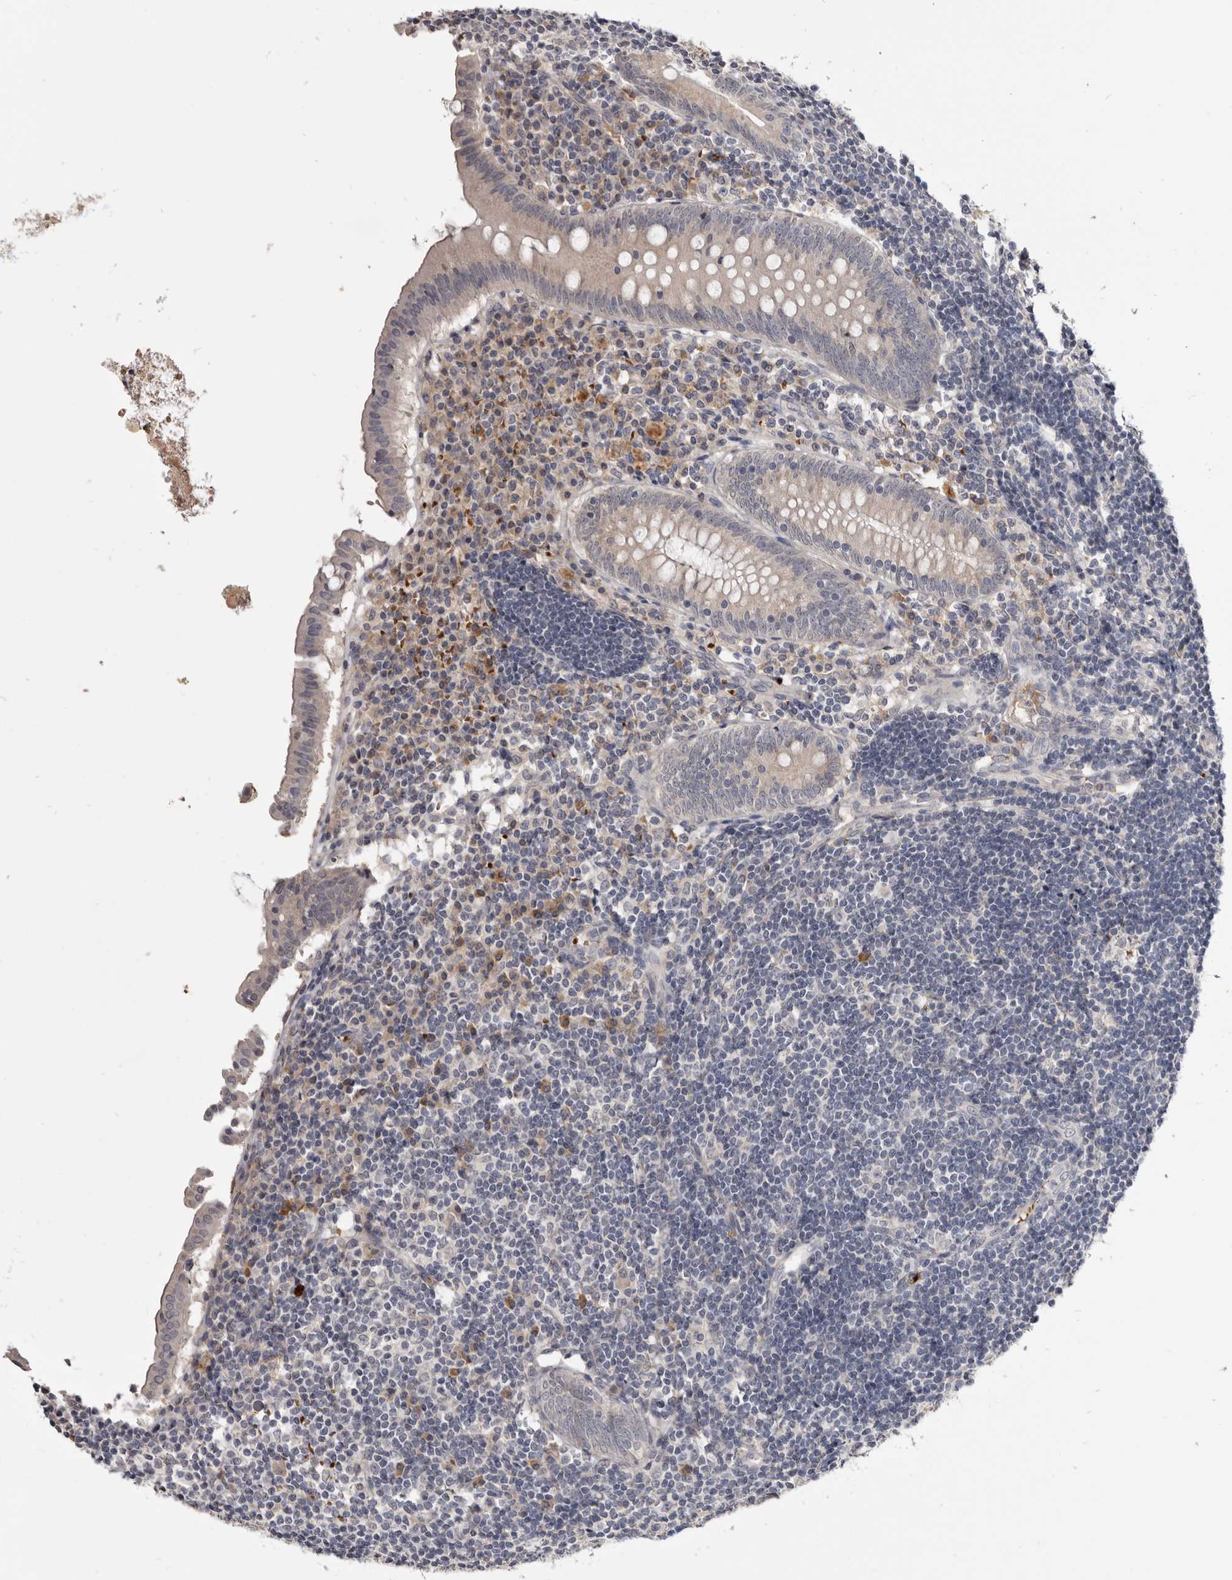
{"staining": {"intensity": "weak", "quantity": "<25%", "location": "cytoplasmic/membranous"}, "tissue": "appendix", "cell_type": "Glandular cells", "image_type": "normal", "snomed": [{"axis": "morphology", "description": "Normal tissue, NOS"}, {"axis": "topography", "description": "Appendix"}], "caption": "A histopathology image of appendix stained for a protein shows no brown staining in glandular cells.", "gene": "NENF", "patient": {"sex": "female", "age": 54}}